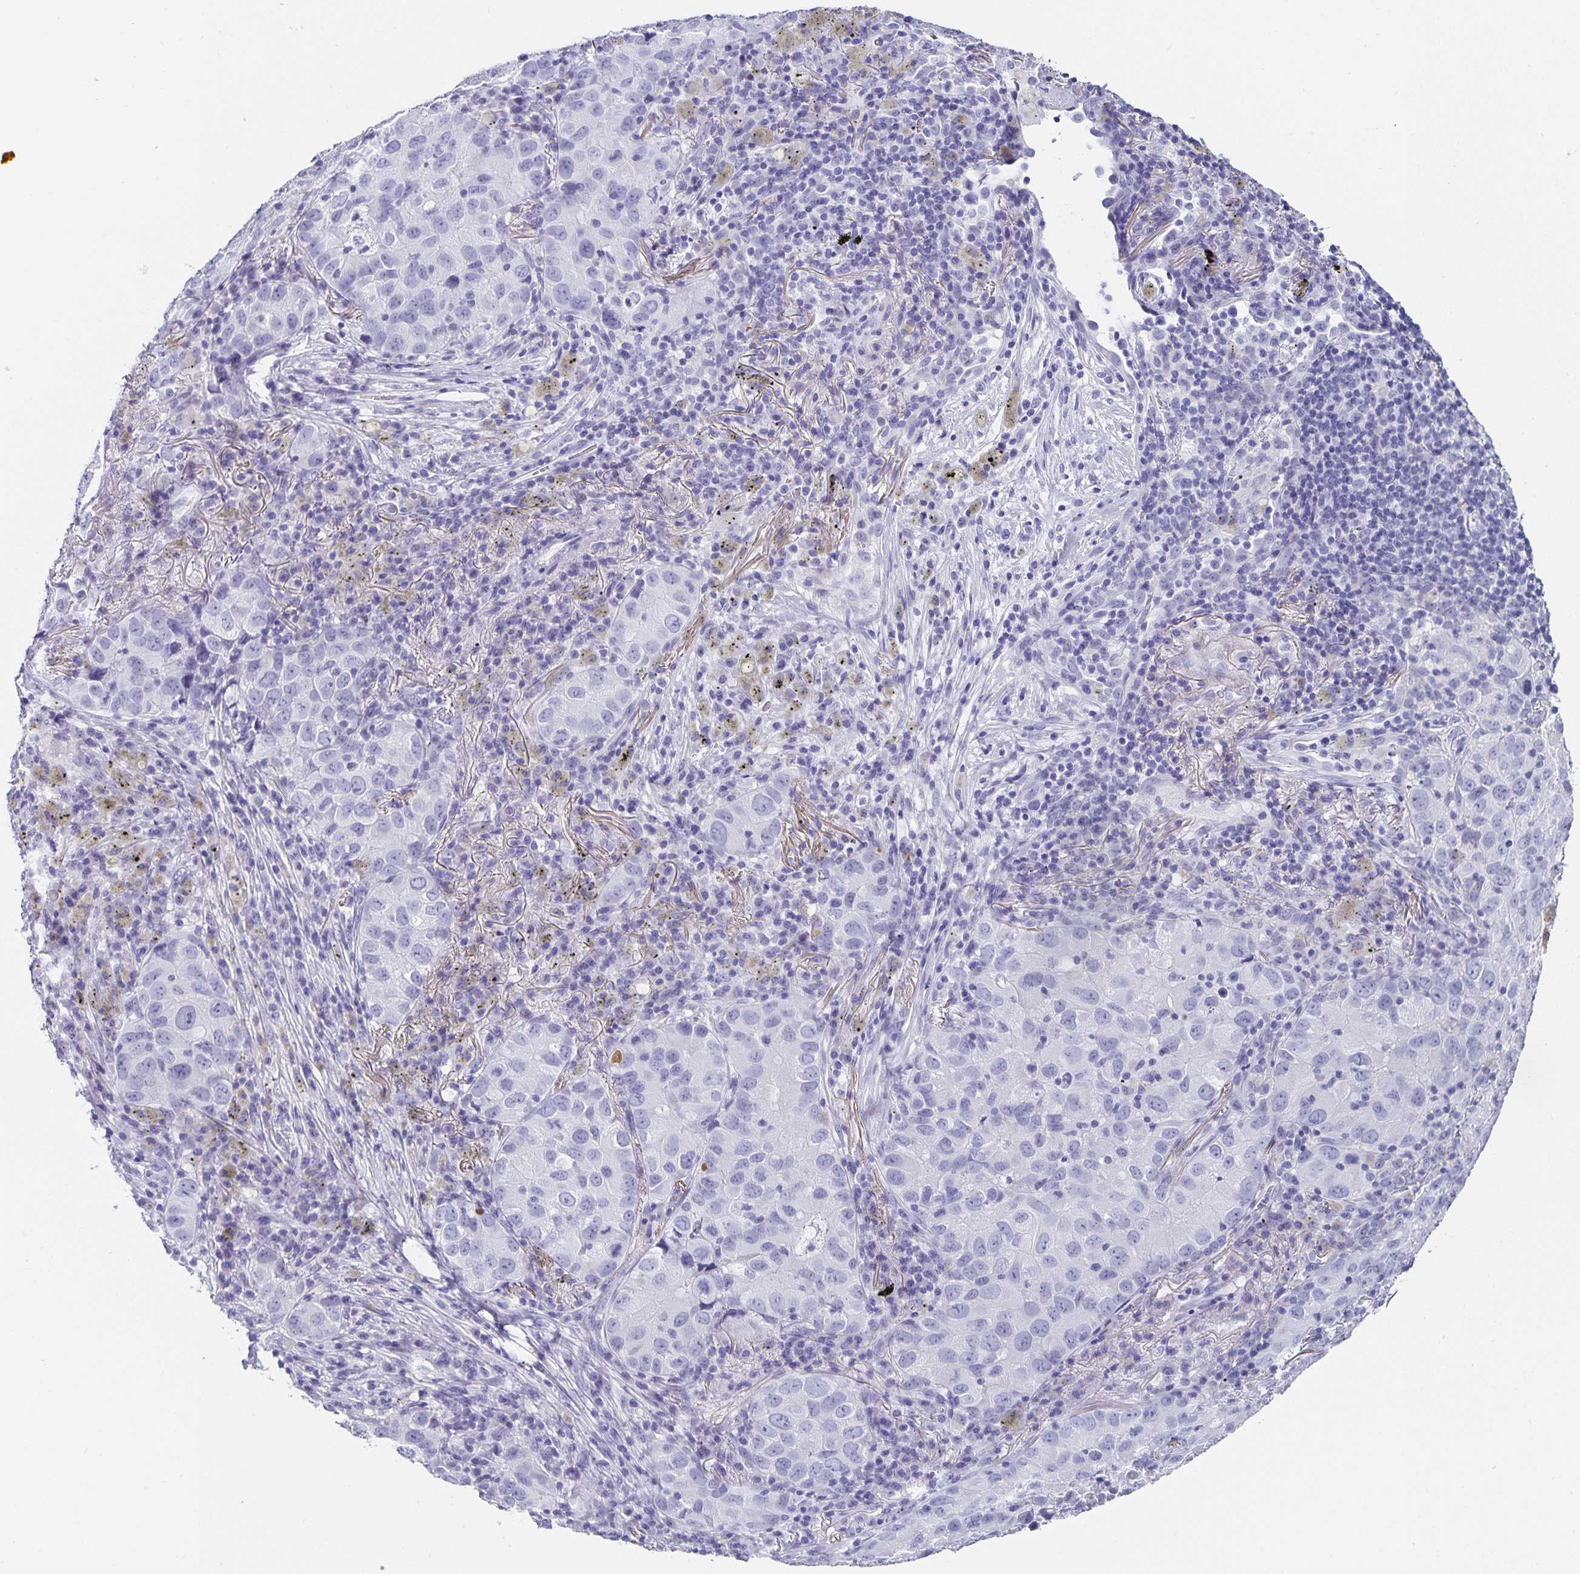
{"staining": {"intensity": "negative", "quantity": "none", "location": "none"}, "tissue": "lung cancer", "cell_type": "Tumor cells", "image_type": "cancer", "snomed": [{"axis": "morphology", "description": "Normal morphology"}, {"axis": "morphology", "description": "Adenocarcinoma, NOS"}, {"axis": "topography", "description": "Lymph node"}, {"axis": "topography", "description": "Lung"}], "caption": "An immunohistochemistry (IHC) image of lung cancer (adenocarcinoma) is shown. There is no staining in tumor cells of lung cancer (adenocarcinoma).", "gene": "CHGA", "patient": {"sex": "female", "age": 51}}